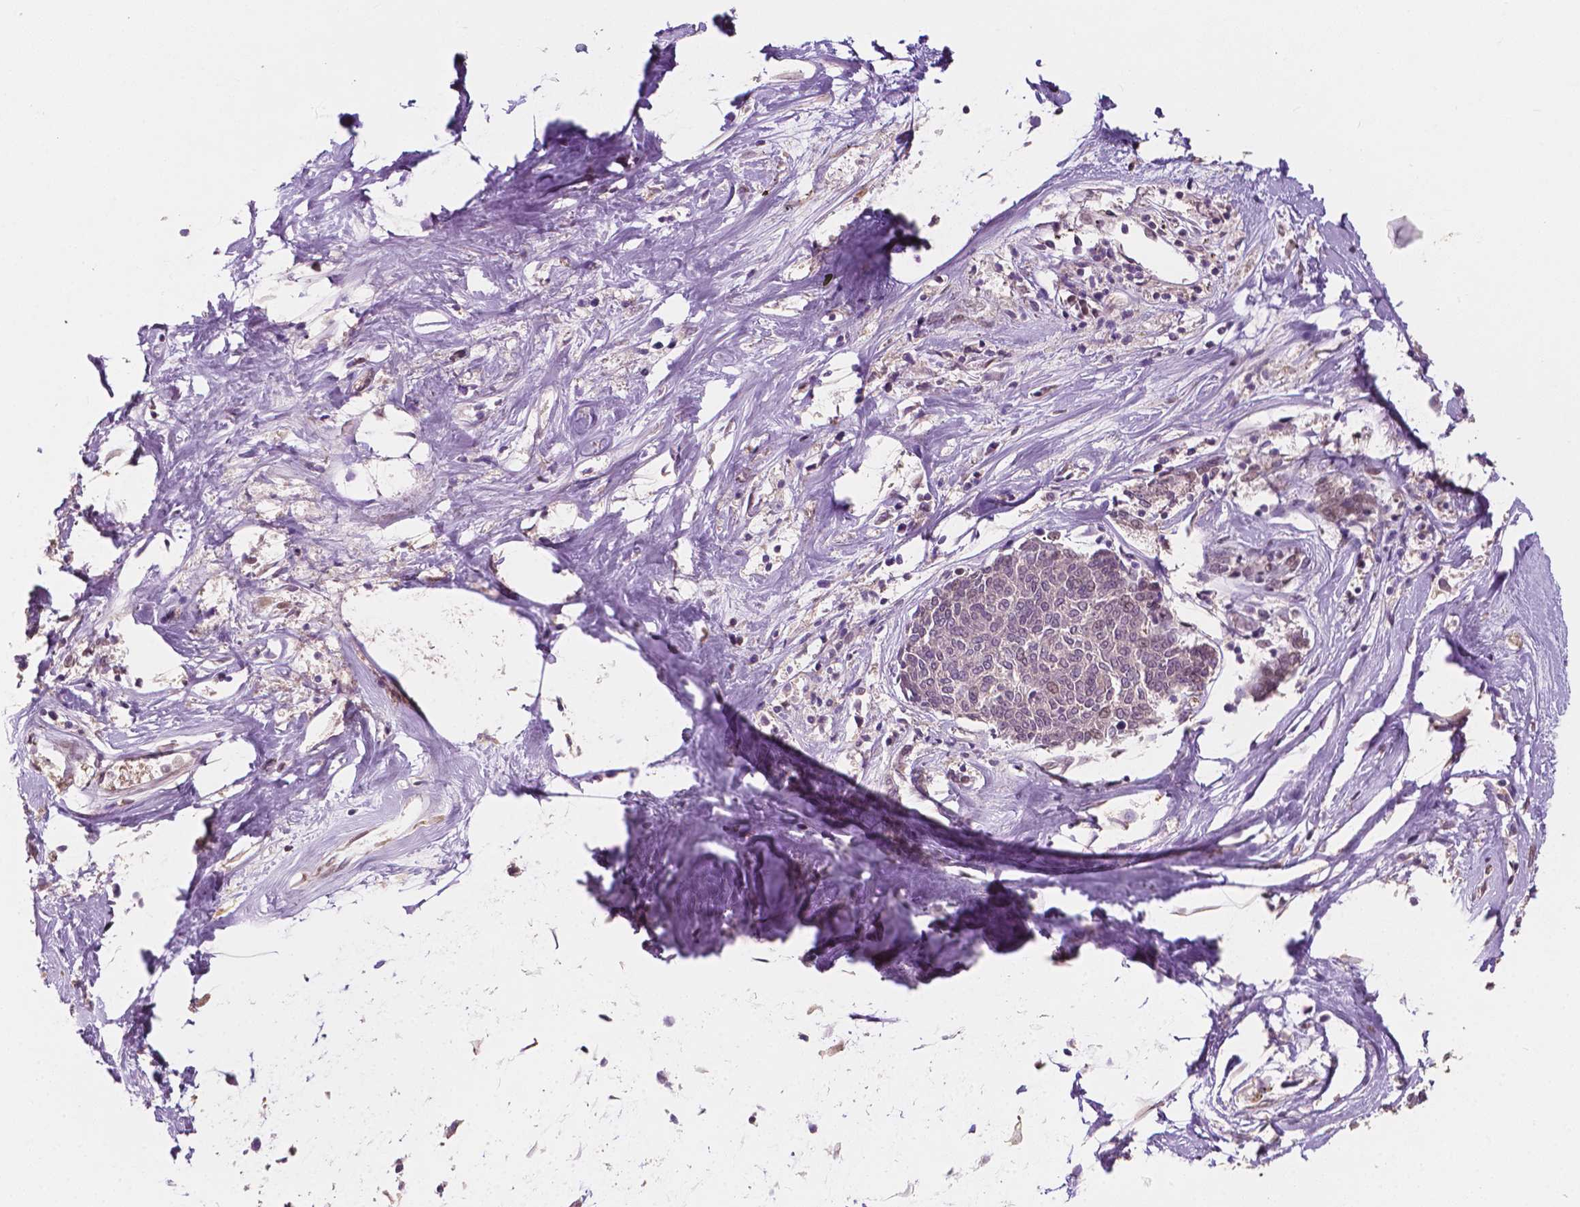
{"staining": {"intensity": "negative", "quantity": "none", "location": "none"}, "tissue": "melanoma", "cell_type": "Tumor cells", "image_type": "cancer", "snomed": [{"axis": "morphology", "description": "Malignant melanoma, NOS"}, {"axis": "topography", "description": "Skin"}], "caption": "Protein analysis of malignant melanoma shows no significant staining in tumor cells.", "gene": "G3BP1", "patient": {"sex": "female", "age": 72}}